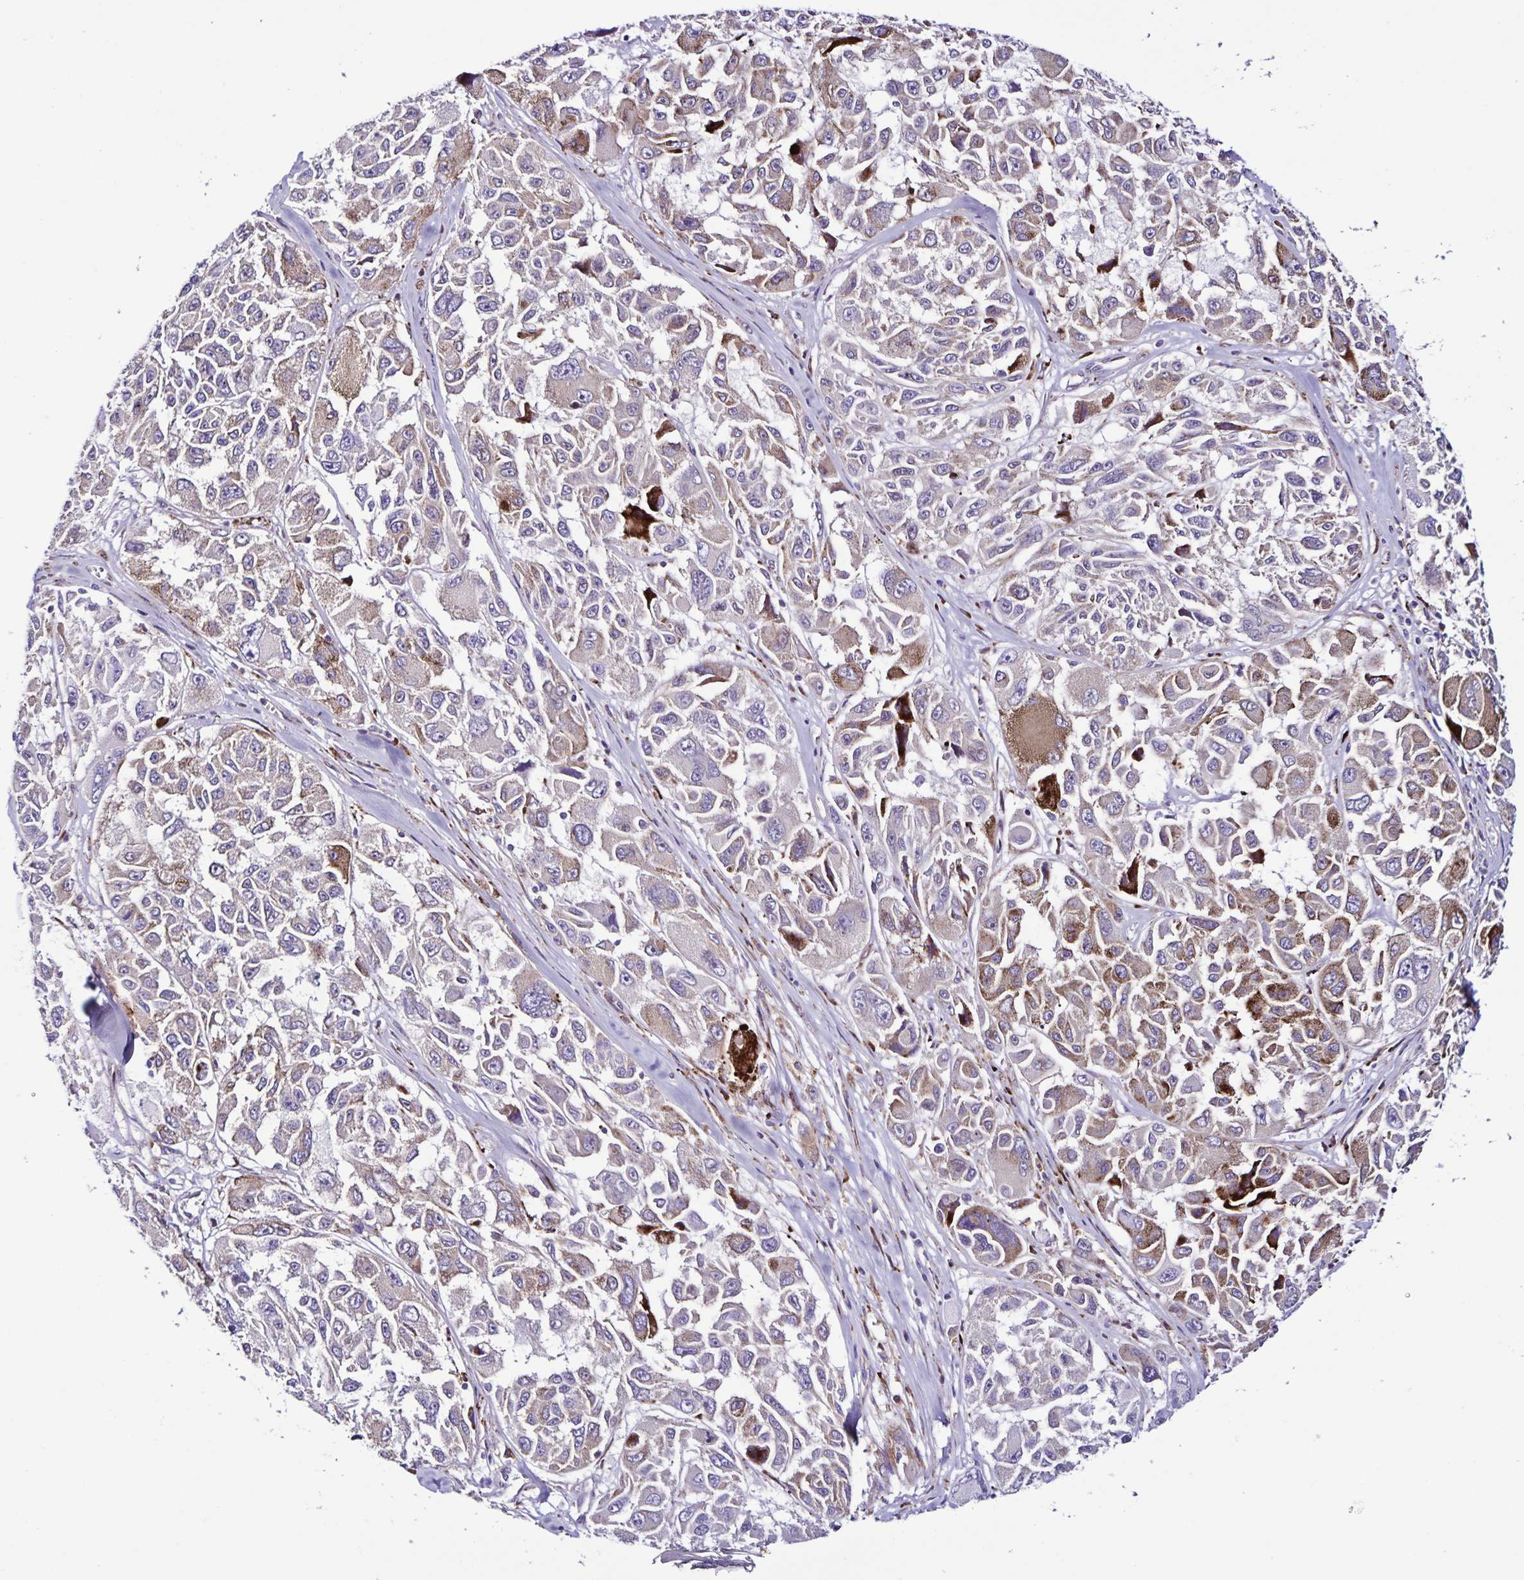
{"staining": {"intensity": "moderate", "quantity": "<25%", "location": "cytoplasmic/membranous"}, "tissue": "melanoma", "cell_type": "Tumor cells", "image_type": "cancer", "snomed": [{"axis": "morphology", "description": "Malignant melanoma, NOS"}, {"axis": "topography", "description": "Skin"}], "caption": "Protein analysis of melanoma tissue displays moderate cytoplasmic/membranous expression in about <25% of tumor cells. (DAB (3,3'-diaminobenzidine) IHC with brightfield microscopy, high magnification).", "gene": "OSBPL5", "patient": {"sex": "female", "age": 66}}